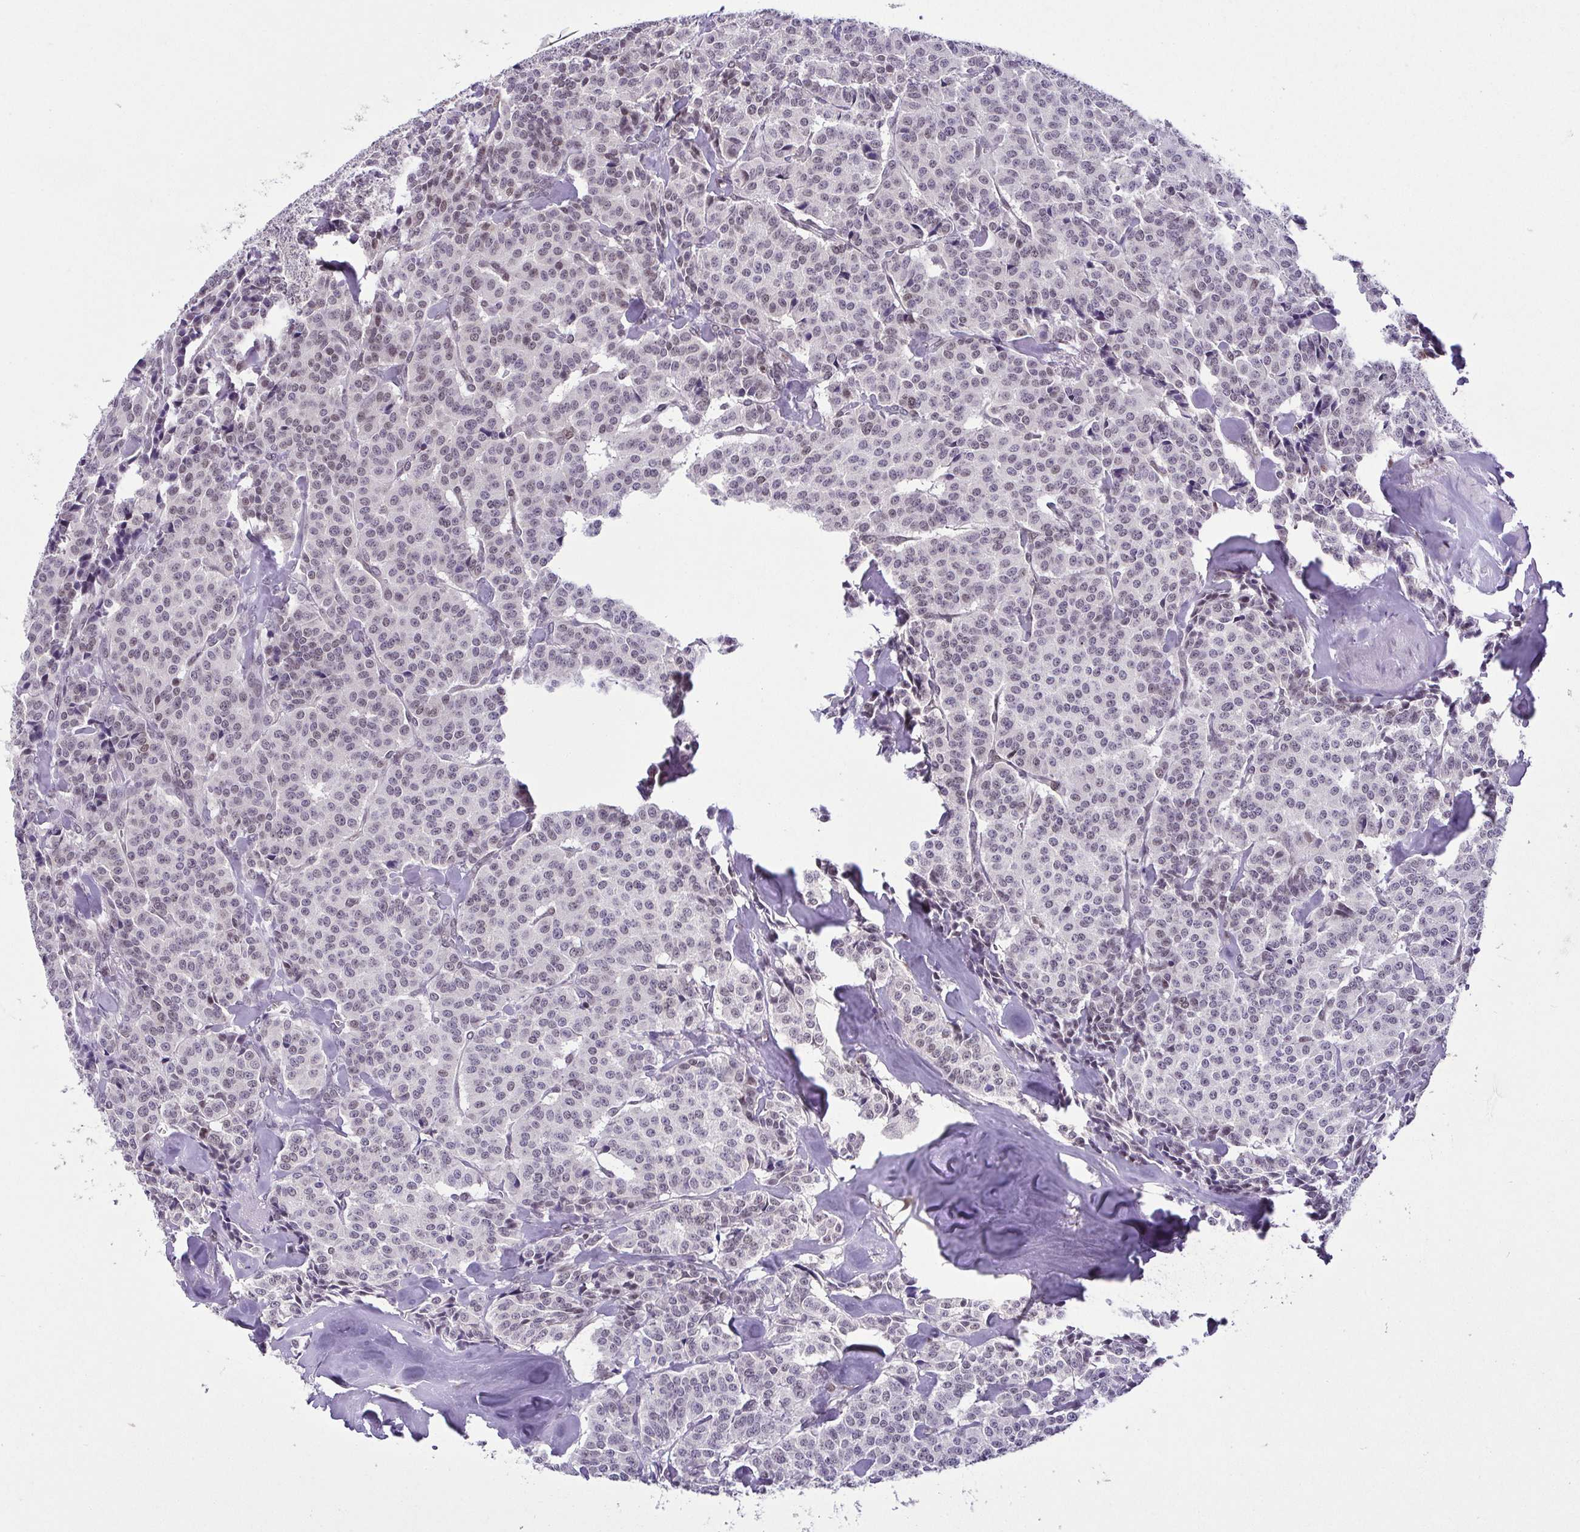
{"staining": {"intensity": "negative", "quantity": "none", "location": "none"}, "tissue": "carcinoid", "cell_type": "Tumor cells", "image_type": "cancer", "snomed": [{"axis": "morphology", "description": "Normal tissue, NOS"}, {"axis": "morphology", "description": "Carcinoid, malignant, NOS"}, {"axis": "topography", "description": "Lung"}], "caption": "The photomicrograph exhibits no staining of tumor cells in carcinoid.", "gene": "RBM3", "patient": {"sex": "female", "age": 46}}